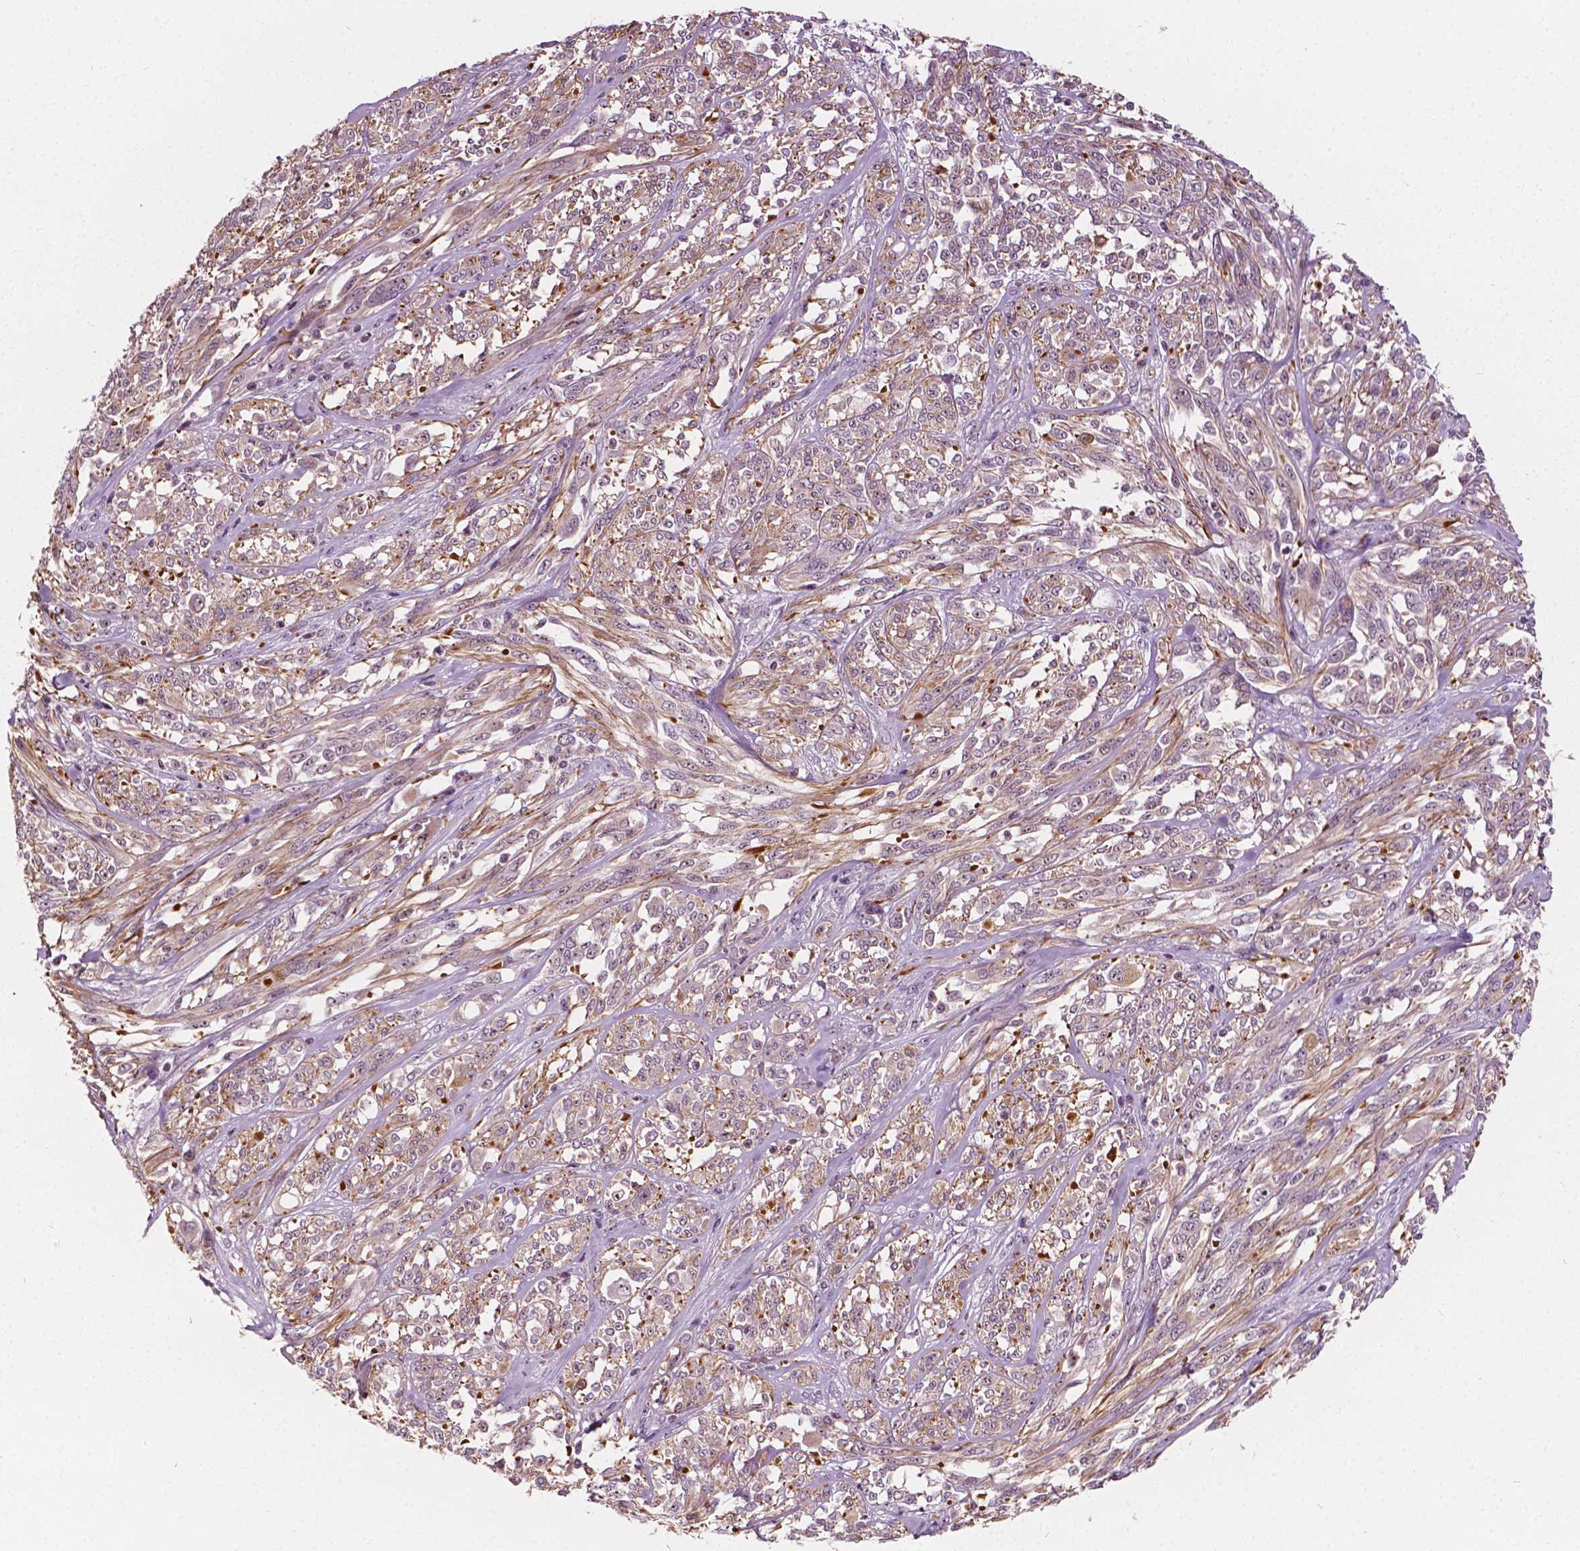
{"staining": {"intensity": "moderate", "quantity": ">75%", "location": "cytoplasmic/membranous,nuclear"}, "tissue": "melanoma", "cell_type": "Tumor cells", "image_type": "cancer", "snomed": [{"axis": "morphology", "description": "Malignant melanoma, NOS"}, {"axis": "topography", "description": "Skin"}], "caption": "Malignant melanoma stained with a brown dye shows moderate cytoplasmic/membranous and nuclear positive expression in approximately >75% of tumor cells.", "gene": "ODF3L2", "patient": {"sex": "female", "age": 91}}